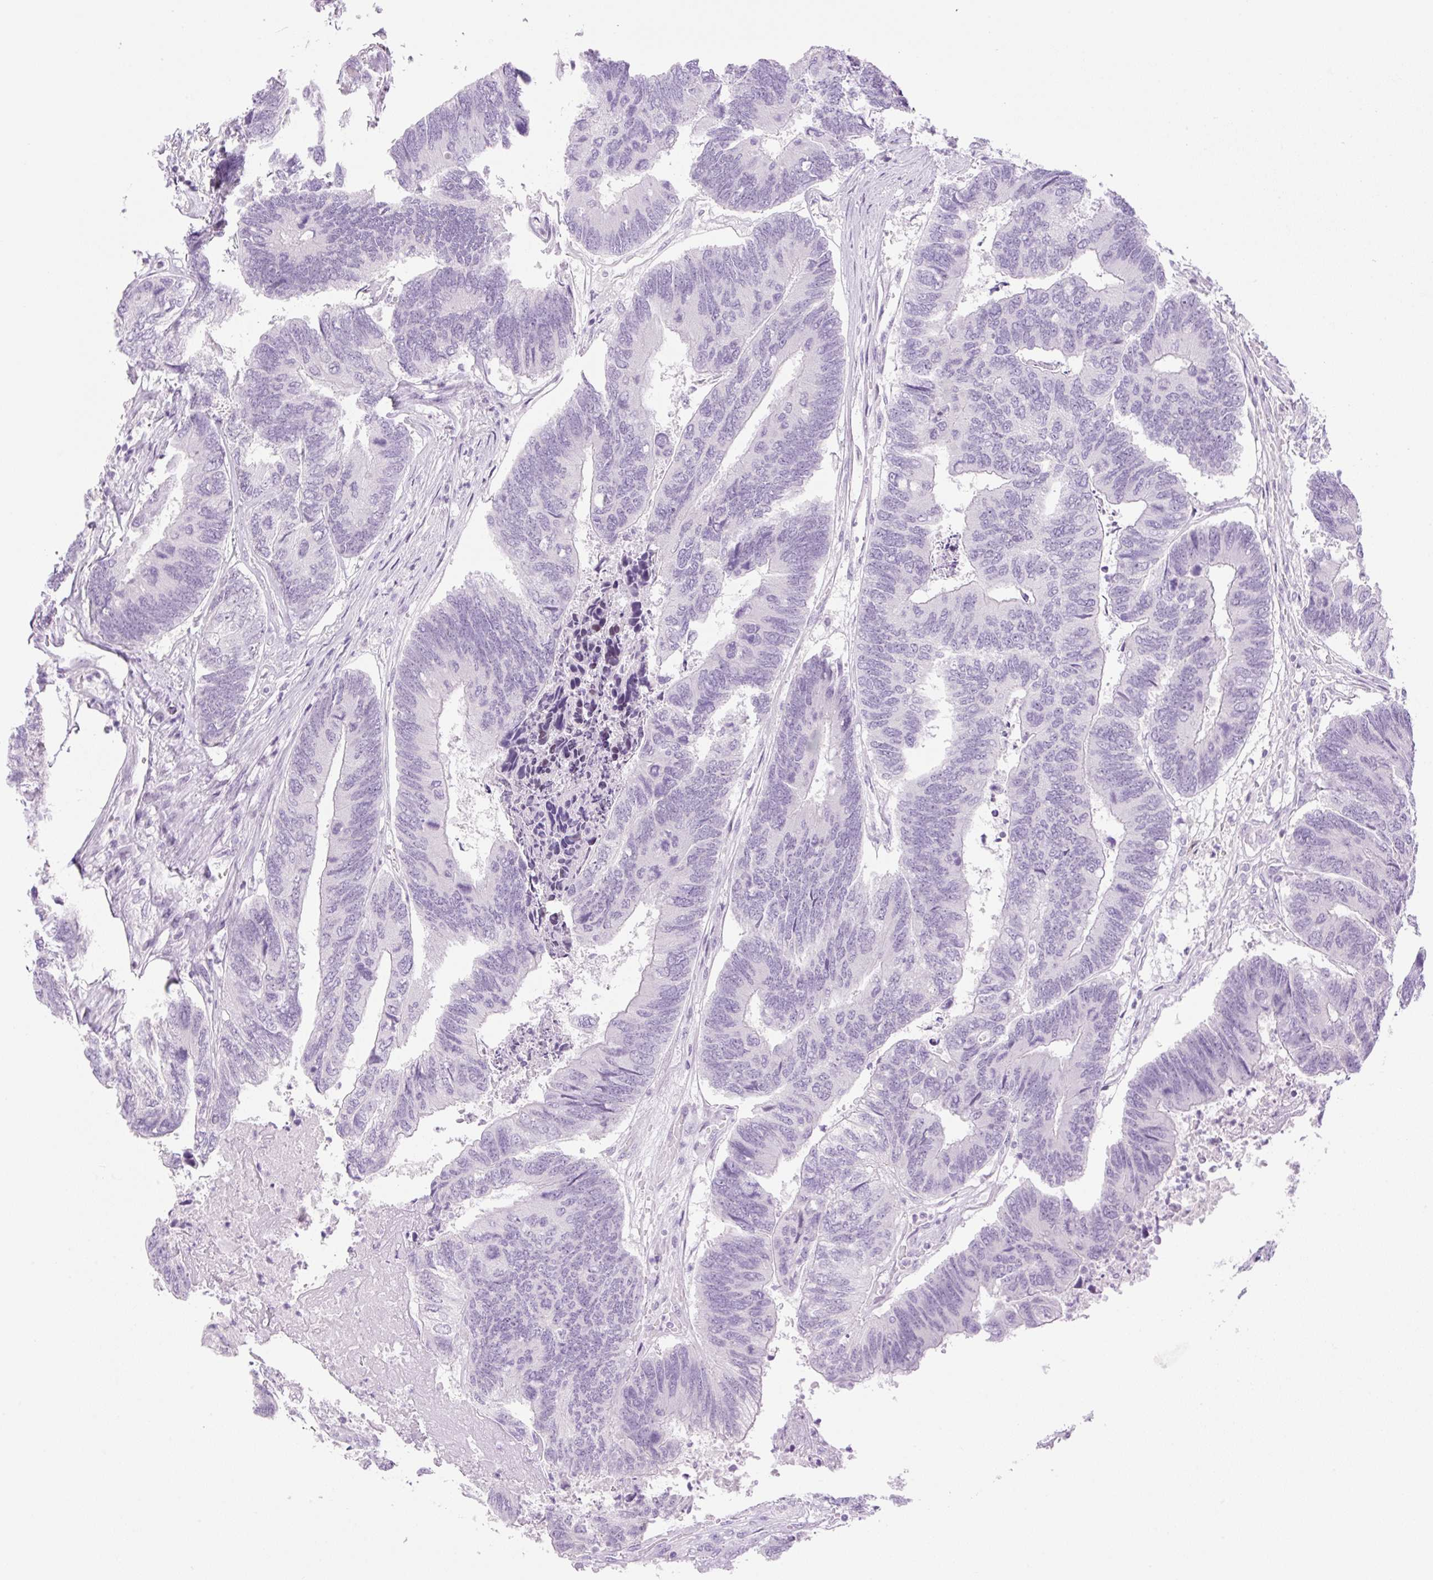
{"staining": {"intensity": "negative", "quantity": "none", "location": "none"}, "tissue": "colorectal cancer", "cell_type": "Tumor cells", "image_type": "cancer", "snomed": [{"axis": "morphology", "description": "Adenocarcinoma, NOS"}, {"axis": "topography", "description": "Colon"}], "caption": "A high-resolution image shows immunohistochemistry (IHC) staining of colorectal cancer, which demonstrates no significant staining in tumor cells.", "gene": "SP140L", "patient": {"sex": "female", "age": 67}}